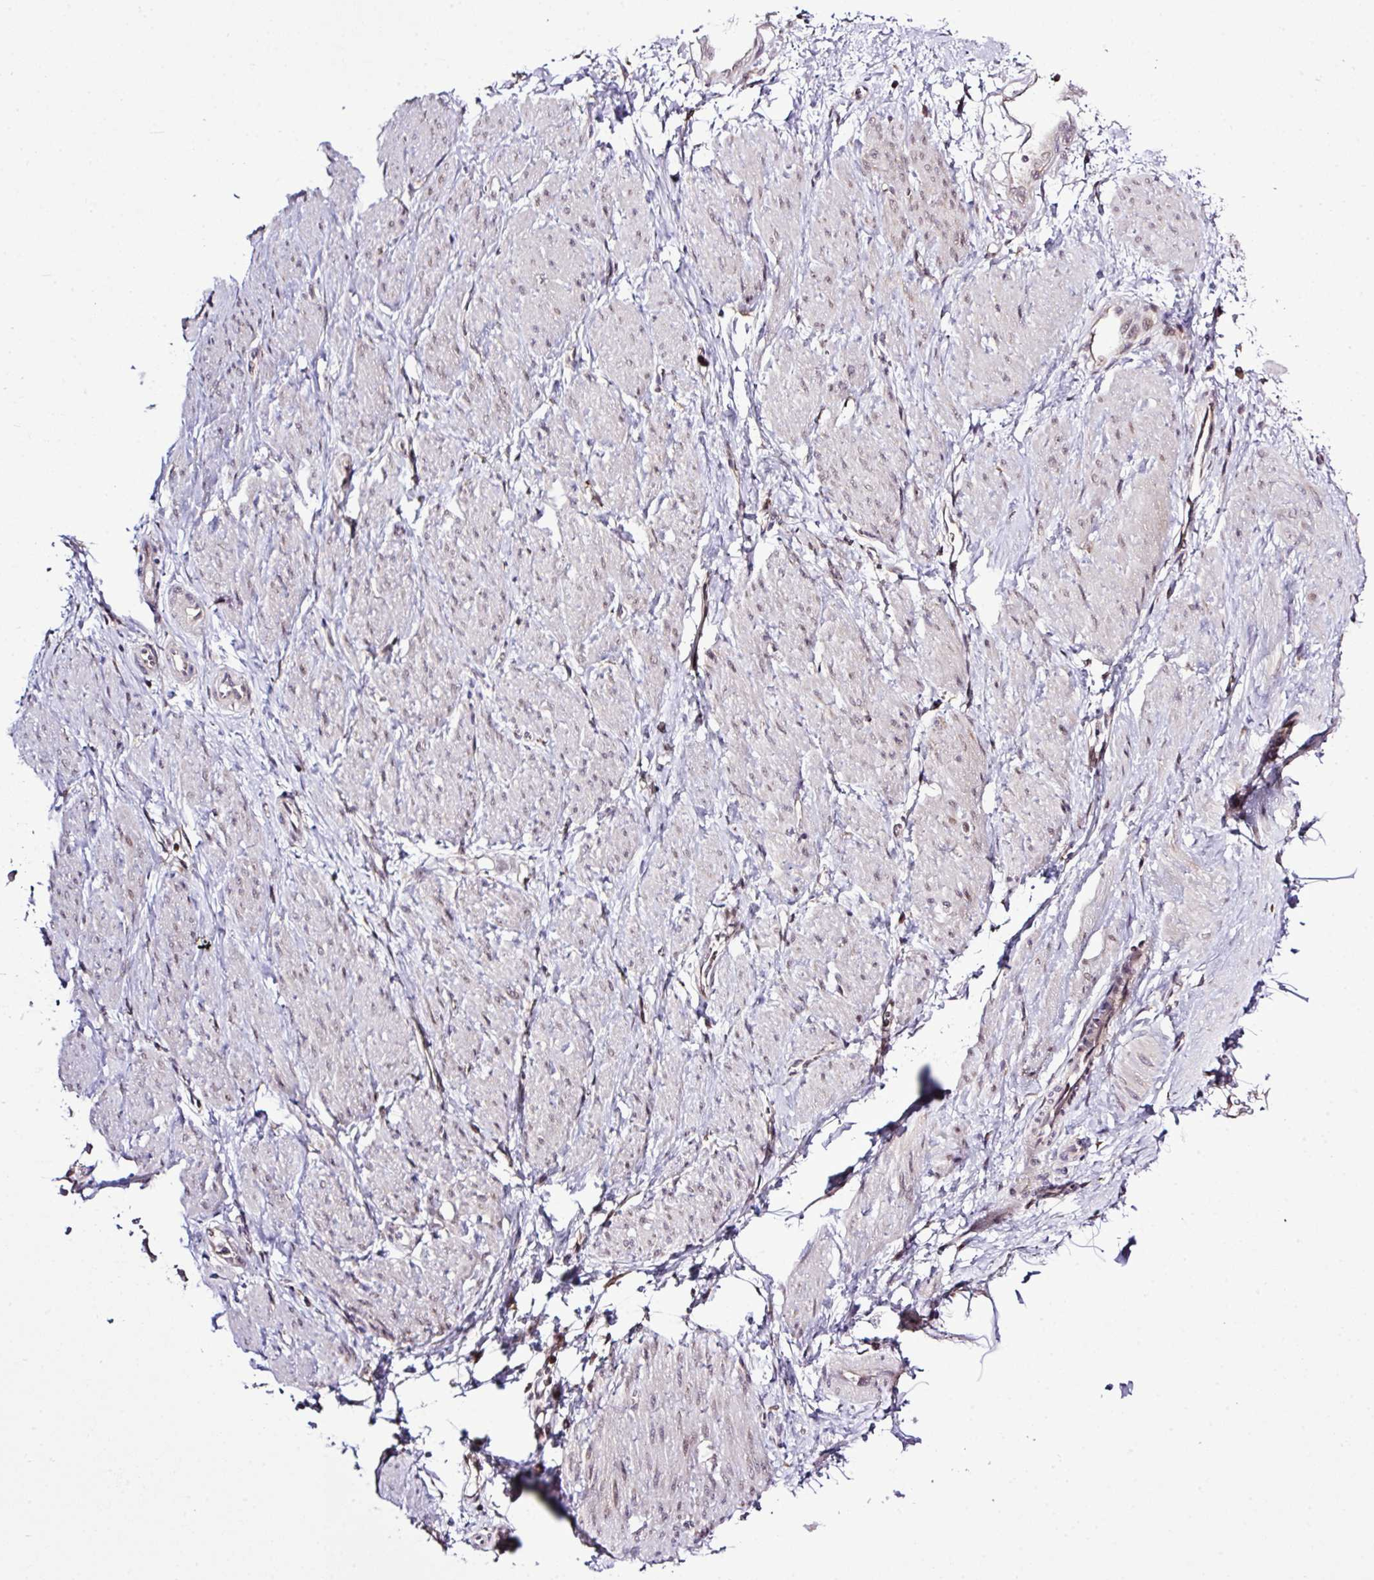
{"staining": {"intensity": "weak", "quantity": "25%-75%", "location": "nuclear"}, "tissue": "smooth muscle", "cell_type": "Smooth muscle cells", "image_type": "normal", "snomed": [{"axis": "morphology", "description": "Normal tissue, NOS"}, {"axis": "topography", "description": "Smooth muscle"}, {"axis": "topography", "description": "Uterus"}], "caption": "The immunohistochemical stain labels weak nuclear positivity in smooth muscle cells of benign smooth muscle. Using DAB (3,3'-diaminobenzidine) (brown) and hematoxylin (blue) stains, captured at high magnification using brightfield microscopy.", "gene": "SMCO4", "patient": {"sex": "female", "age": 39}}